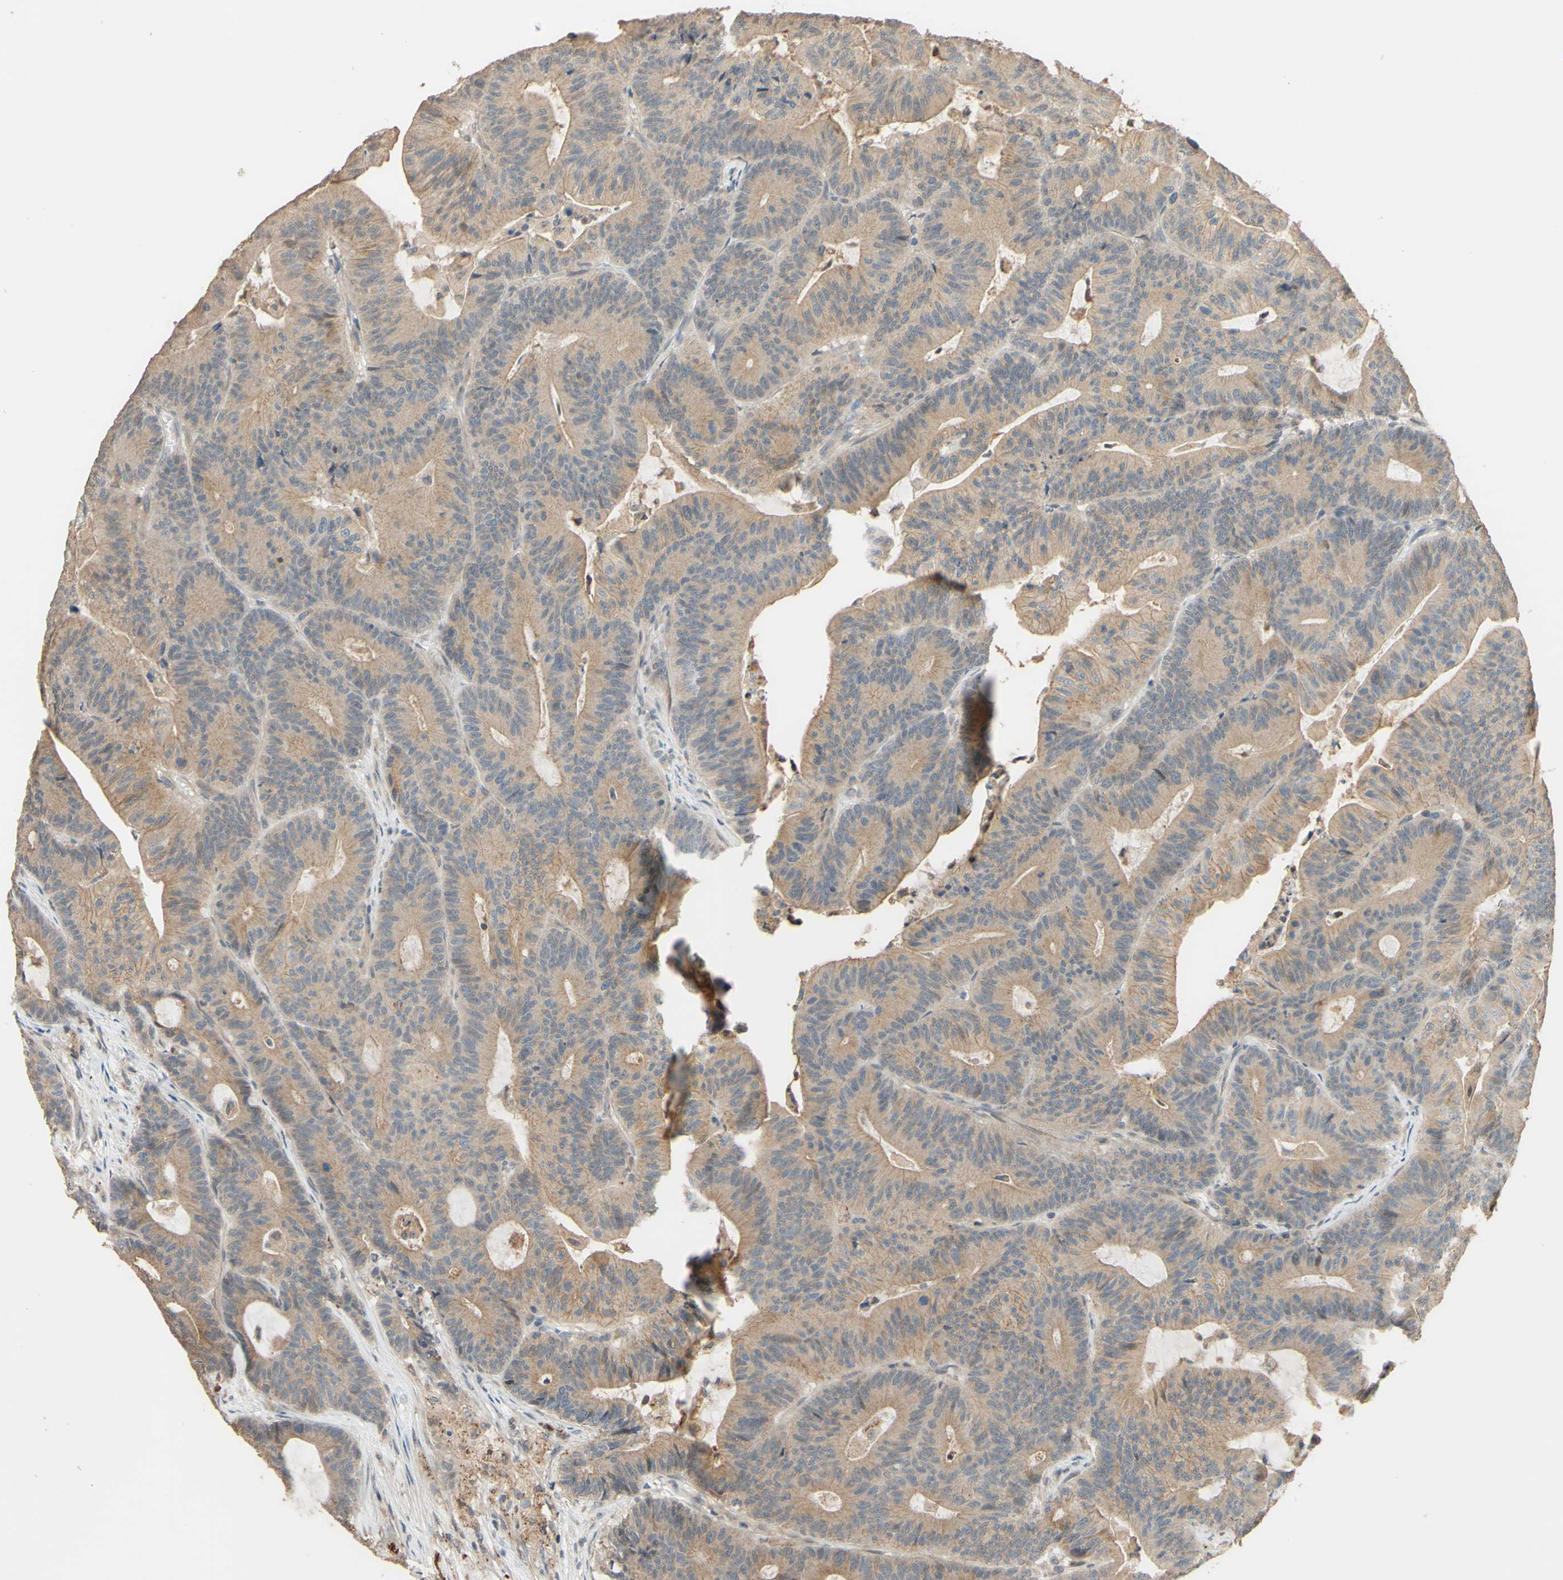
{"staining": {"intensity": "weak", "quantity": ">75%", "location": "cytoplasmic/membranous"}, "tissue": "colorectal cancer", "cell_type": "Tumor cells", "image_type": "cancer", "snomed": [{"axis": "morphology", "description": "Adenocarcinoma, NOS"}, {"axis": "topography", "description": "Colon"}], "caption": "This micrograph exhibits colorectal adenocarcinoma stained with IHC to label a protein in brown. The cytoplasmic/membranous of tumor cells show weak positivity for the protein. Nuclei are counter-stained blue.", "gene": "SMIM19", "patient": {"sex": "female", "age": 84}}